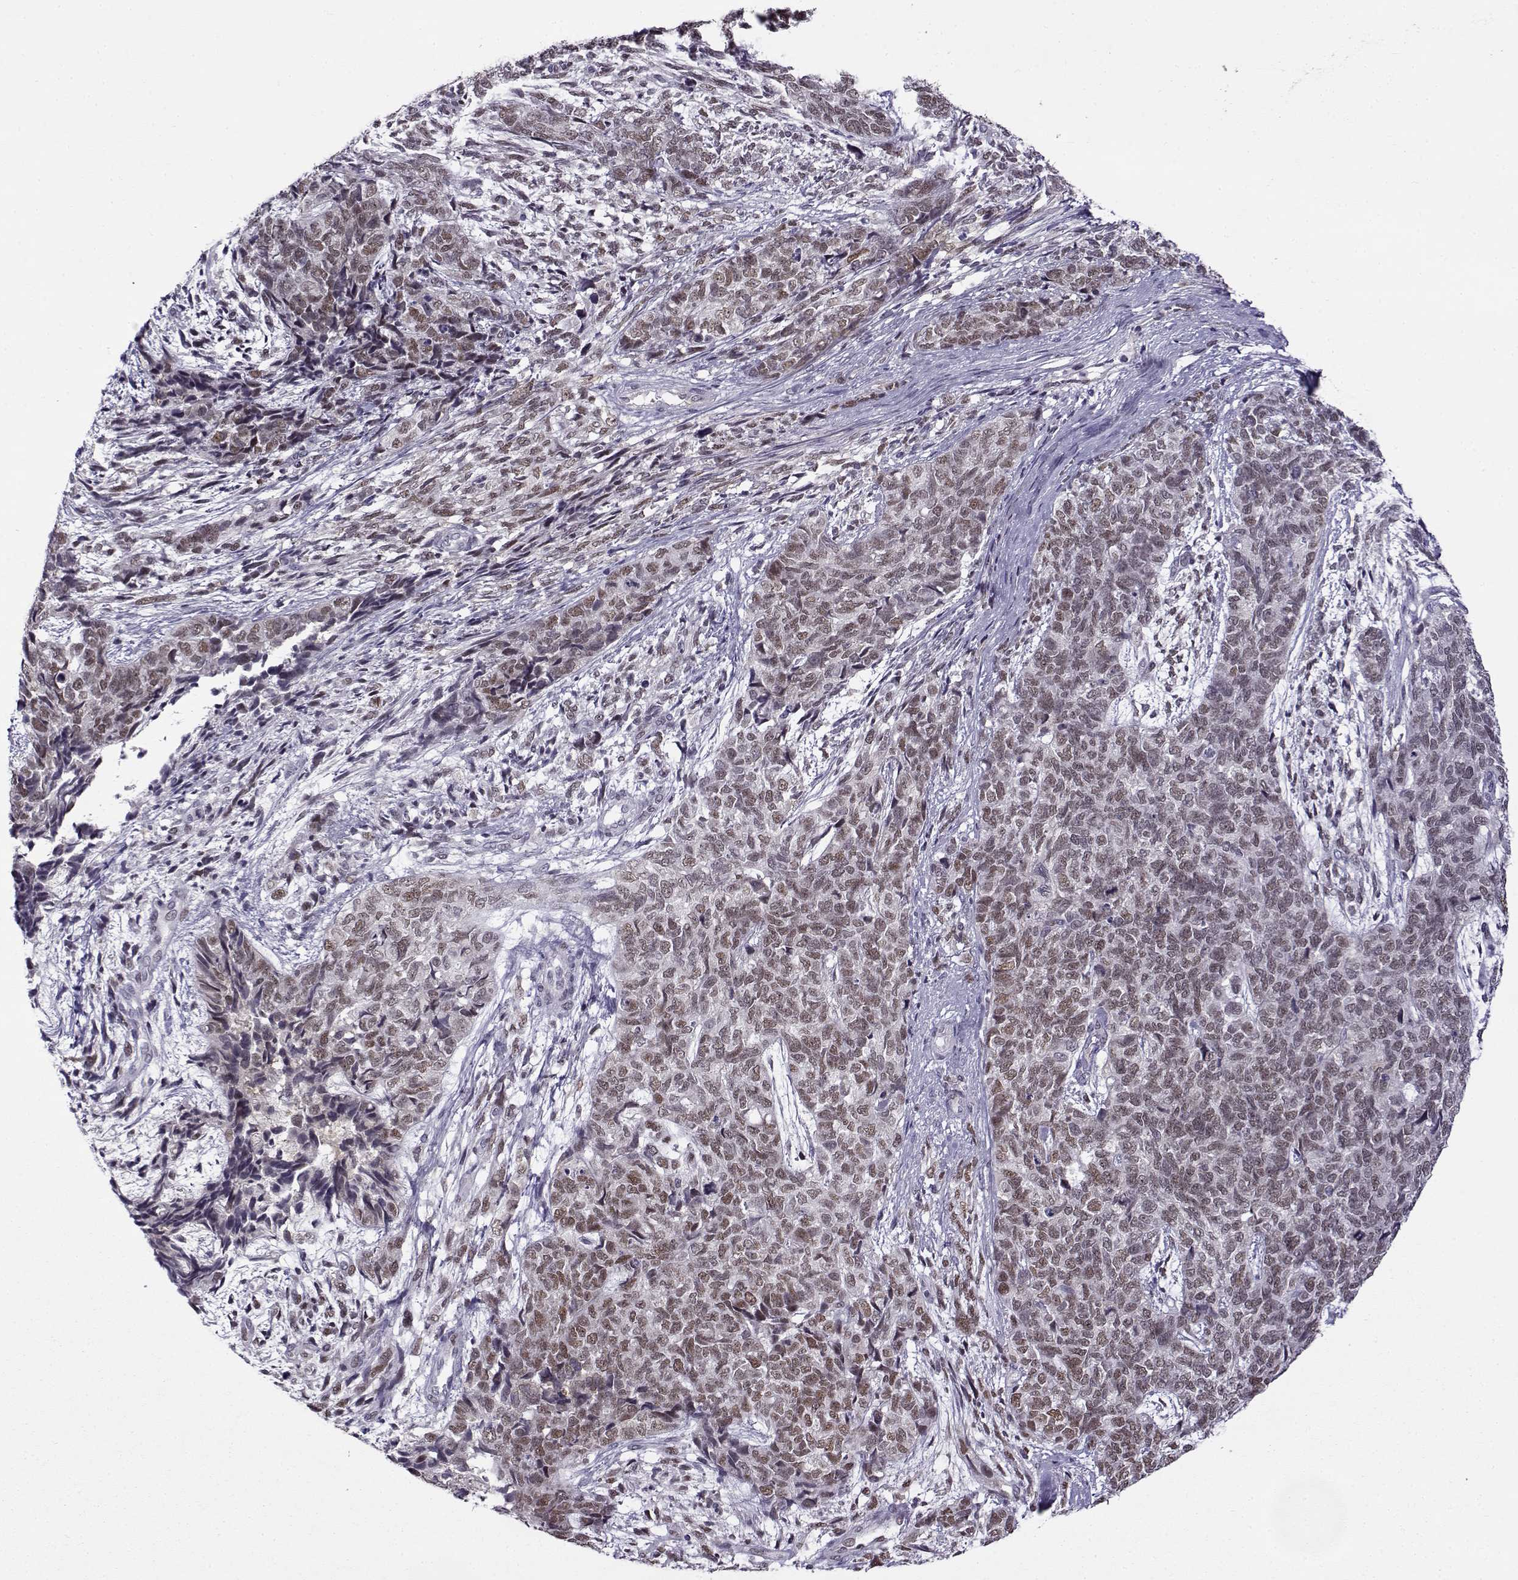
{"staining": {"intensity": "weak", "quantity": "25%-75%", "location": "nuclear"}, "tissue": "cervical cancer", "cell_type": "Tumor cells", "image_type": "cancer", "snomed": [{"axis": "morphology", "description": "Squamous cell carcinoma, NOS"}, {"axis": "topography", "description": "Cervix"}], "caption": "Brown immunohistochemical staining in cervical squamous cell carcinoma reveals weak nuclear expression in about 25%-75% of tumor cells.", "gene": "BACH1", "patient": {"sex": "female", "age": 63}}